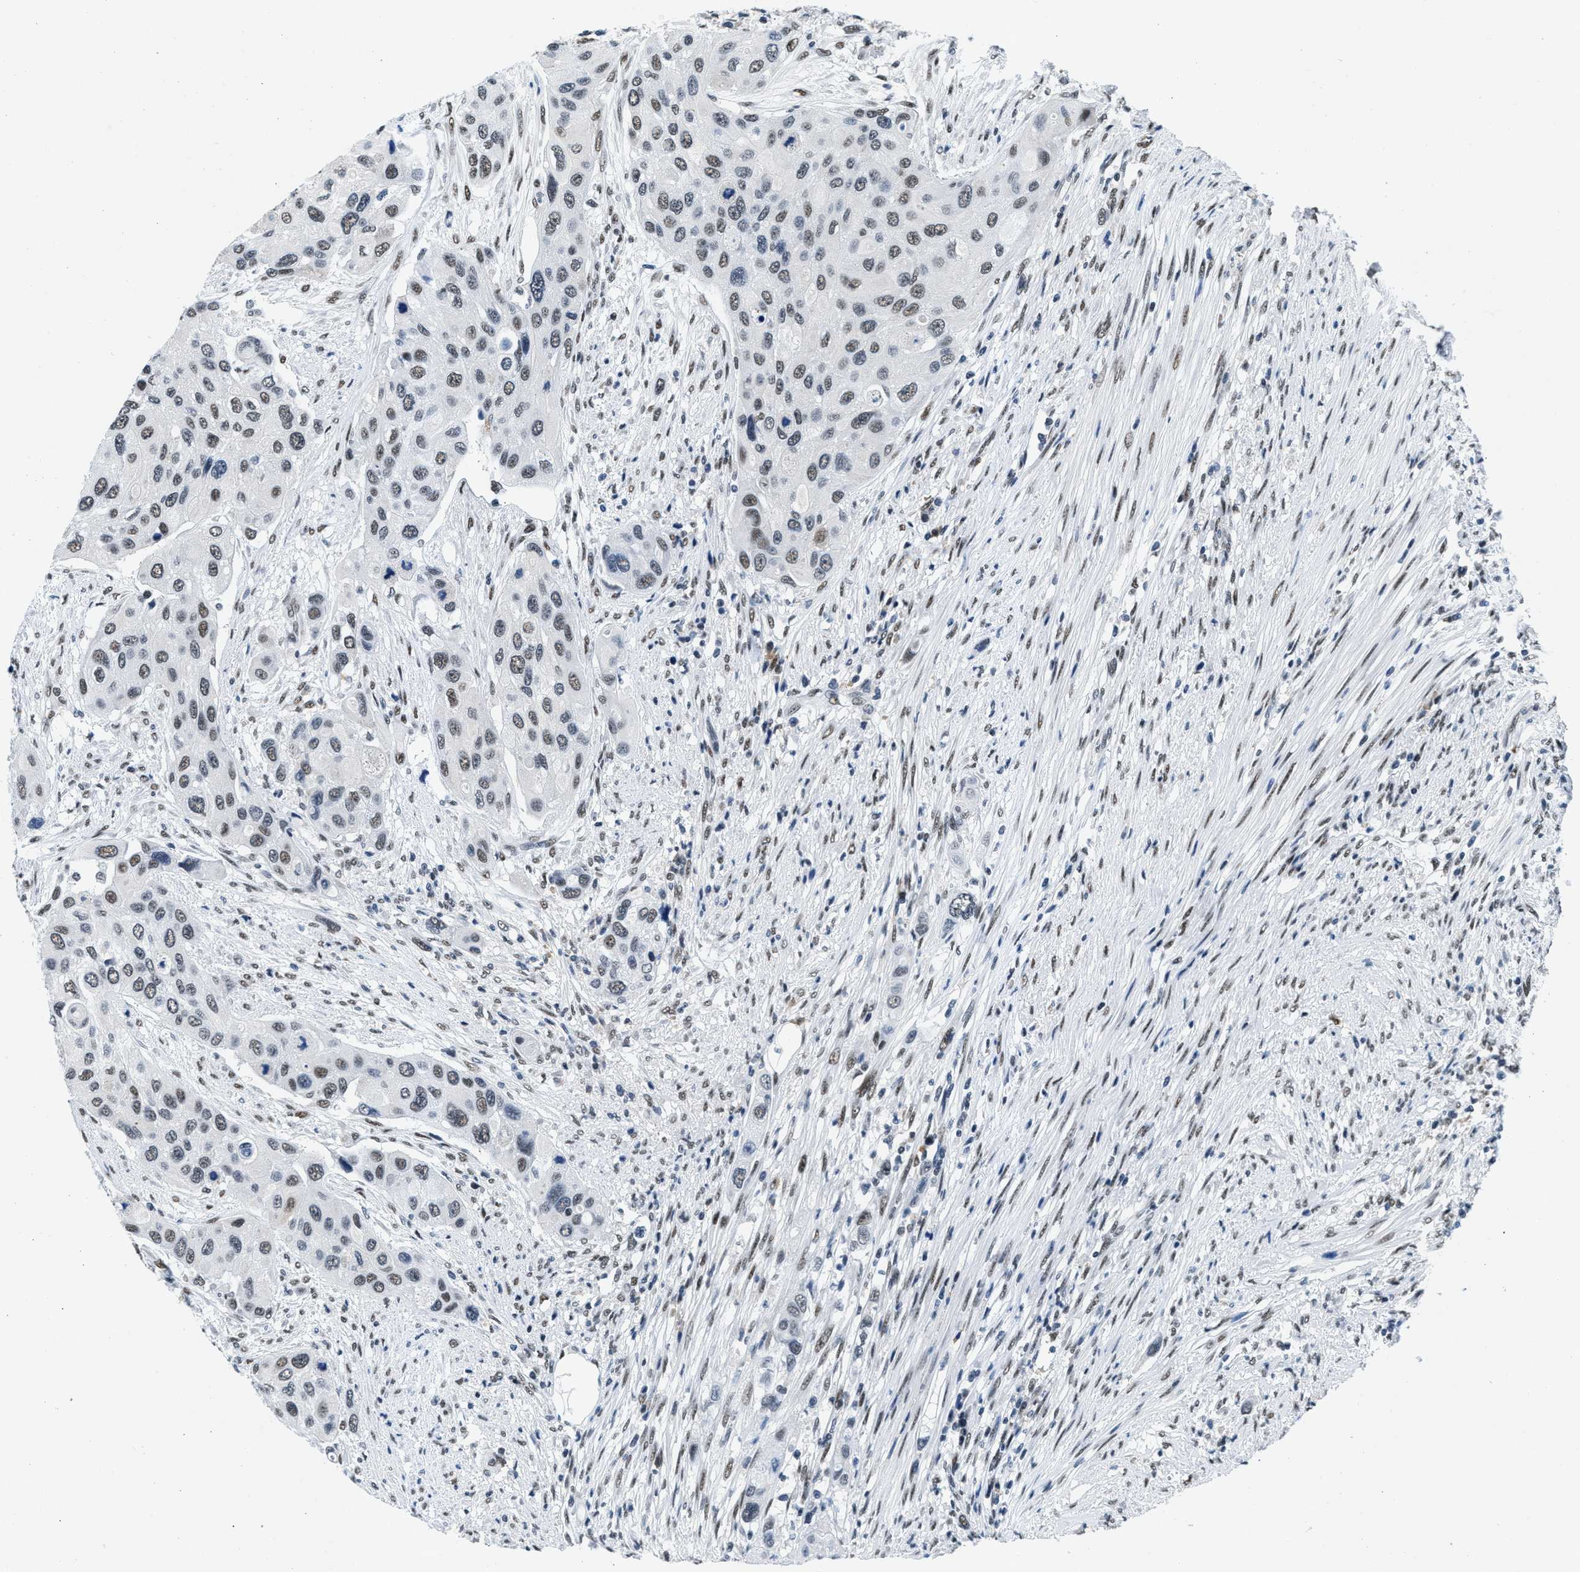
{"staining": {"intensity": "weak", "quantity": "25%-75%", "location": "nuclear"}, "tissue": "urothelial cancer", "cell_type": "Tumor cells", "image_type": "cancer", "snomed": [{"axis": "morphology", "description": "Urothelial carcinoma, High grade"}, {"axis": "topography", "description": "Urinary bladder"}], "caption": "Protein staining of urothelial carcinoma (high-grade) tissue exhibits weak nuclear expression in about 25%-75% of tumor cells.", "gene": "ATF2", "patient": {"sex": "female", "age": 56}}